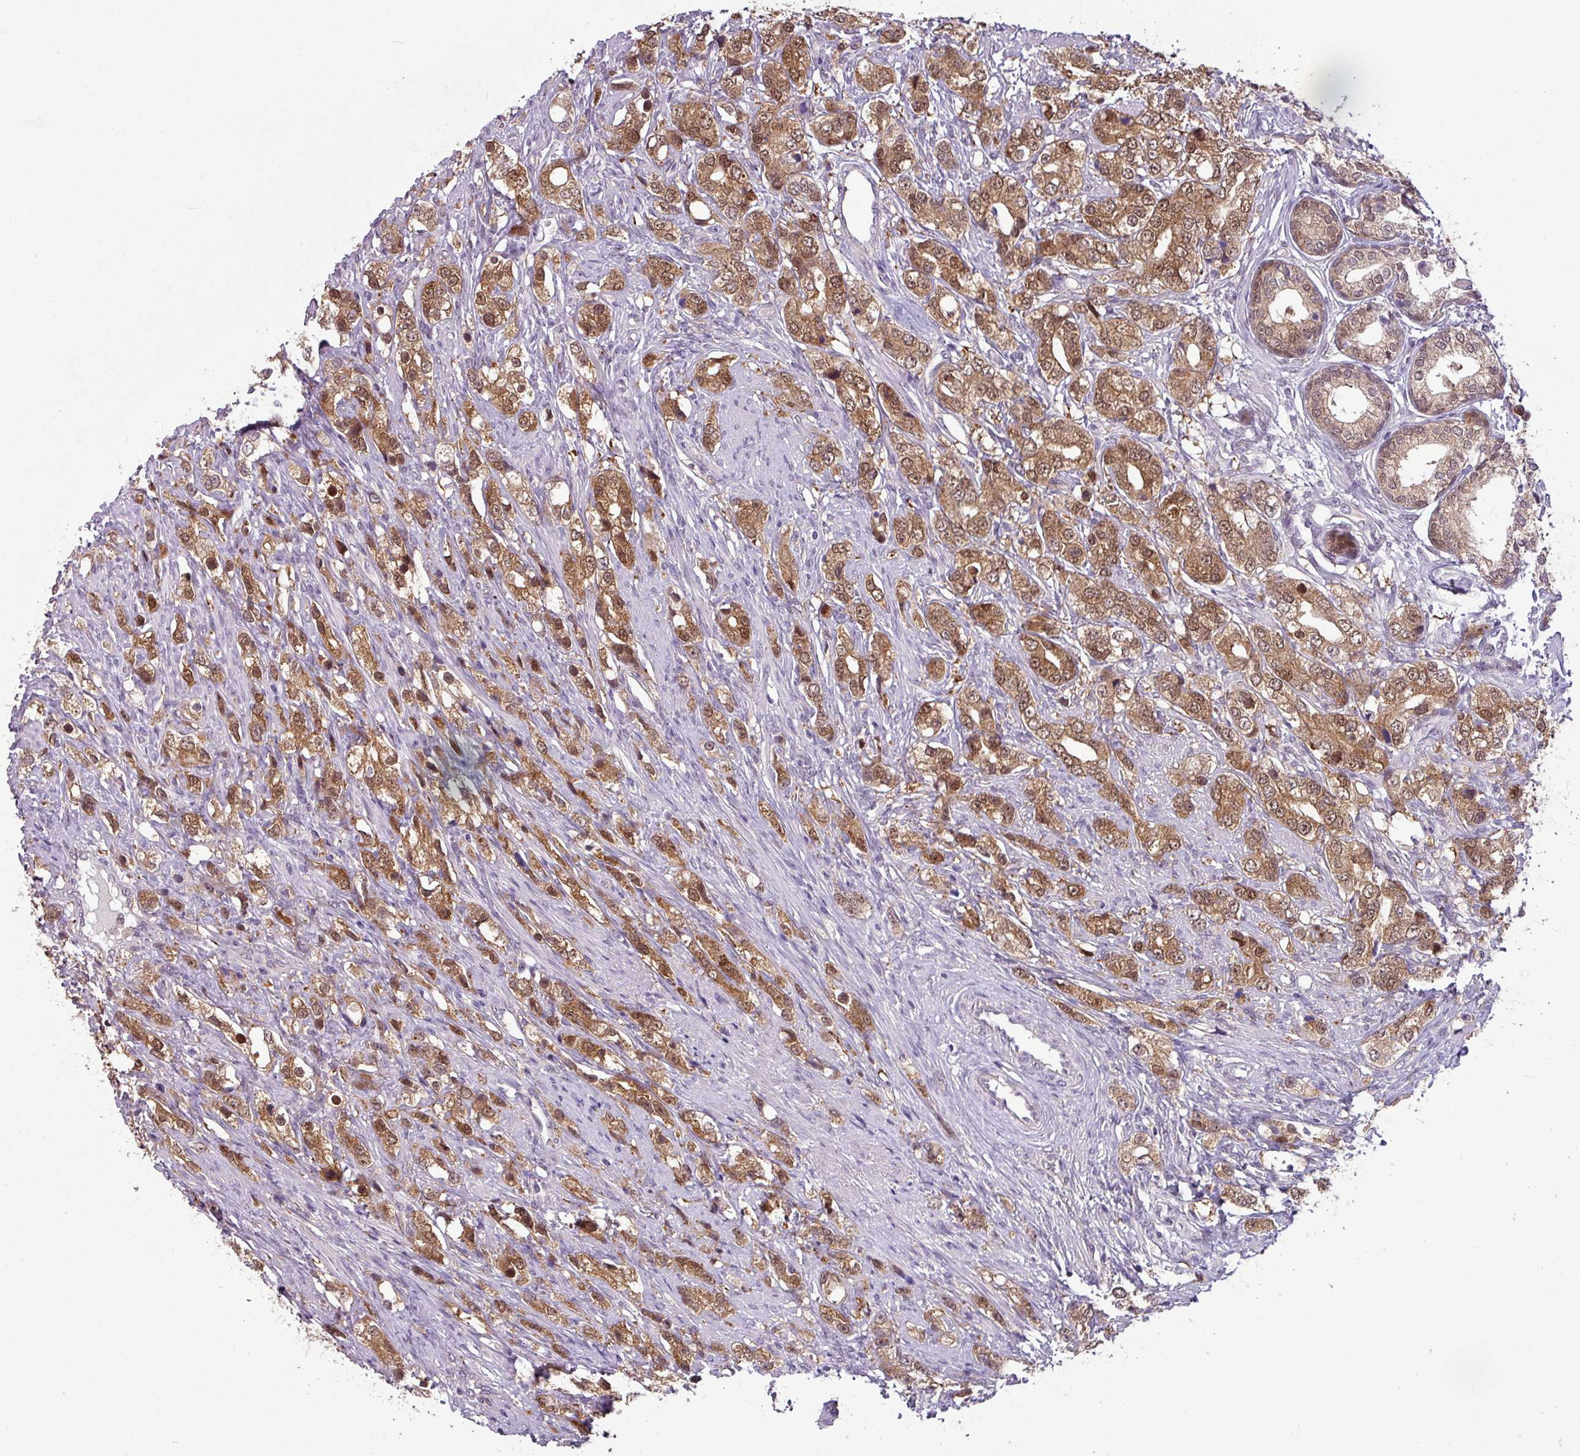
{"staining": {"intensity": "moderate", "quantity": ">75%", "location": "cytoplasmic/membranous,nuclear"}, "tissue": "prostate cancer", "cell_type": "Tumor cells", "image_type": "cancer", "snomed": [{"axis": "morphology", "description": "Adenocarcinoma, High grade"}, {"axis": "topography", "description": "Prostate"}], "caption": "DAB immunohistochemical staining of human prostate cancer displays moderate cytoplasmic/membranous and nuclear protein staining in about >75% of tumor cells.", "gene": "TTLL12", "patient": {"sex": "male", "age": 63}}